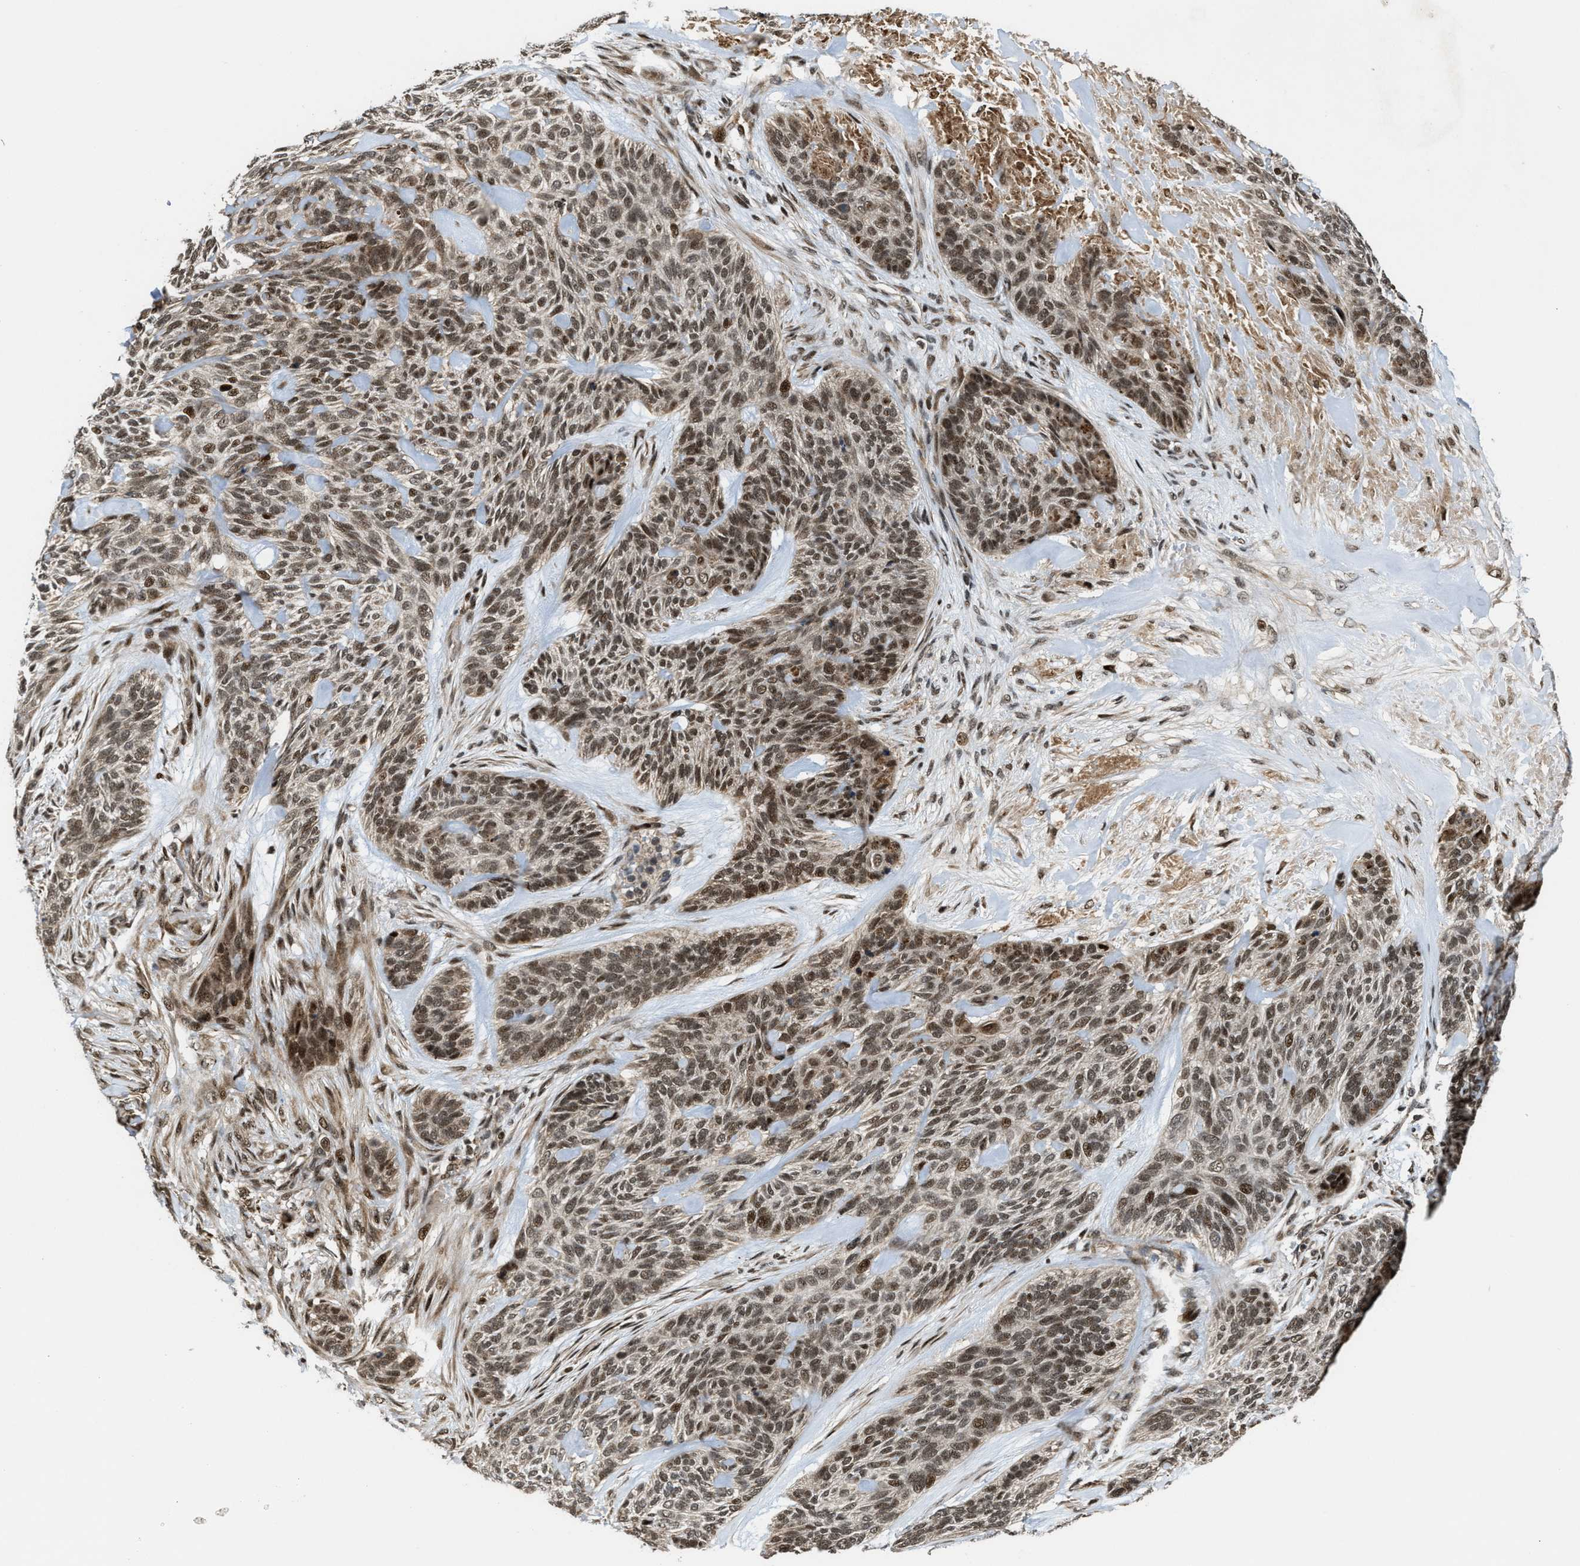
{"staining": {"intensity": "moderate", "quantity": ">75%", "location": "nuclear"}, "tissue": "skin cancer", "cell_type": "Tumor cells", "image_type": "cancer", "snomed": [{"axis": "morphology", "description": "Basal cell carcinoma"}, {"axis": "topography", "description": "Skin"}], "caption": "Moderate nuclear staining for a protein is seen in about >75% of tumor cells of skin cancer (basal cell carcinoma) using immunohistochemistry (IHC).", "gene": "ZNF250", "patient": {"sex": "male", "age": 55}}